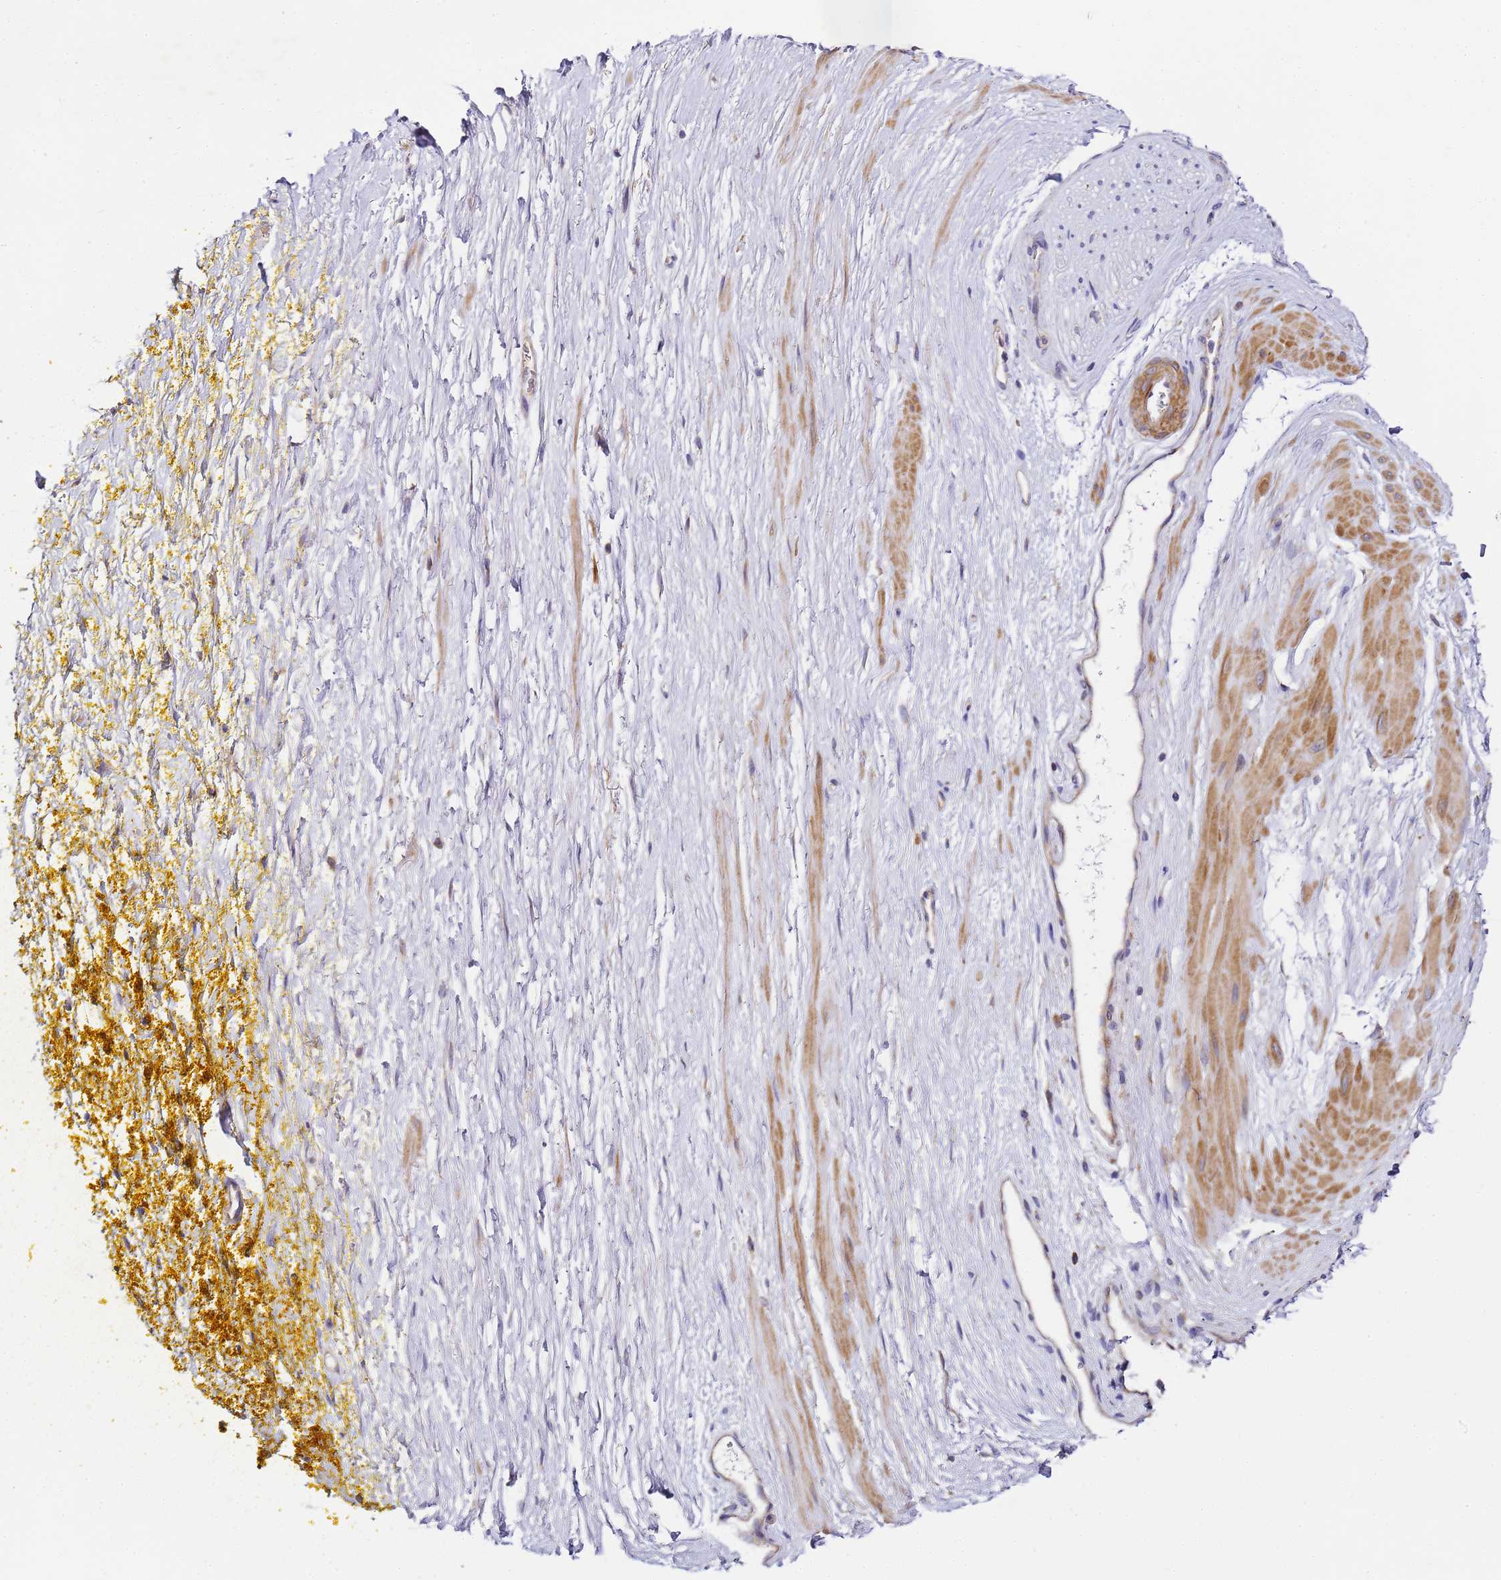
{"staining": {"intensity": "negative", "quantity": "none", "location": "none"}, "tissue": "adipose tissue", "cell_type": "Adipocytes", "image_type": "normal", "snomed": [{"axis": "morphology", "description": "Normal tissue, NOS"}, {"axis": "morphology", "description": "Adenocarcinoma, Low grade"}, {"axis": "topography", "description": "Prostate"}, {"axis": "topography", "description": "Peripheral nerve tissue"}], "caption": "IHC of unremarkable human adipose tissue reveals no positivity in adipocytes. Nuclei are stained in blue.", "gene": "RPL13A", "patient": {"sex": "male", "age": 63}}